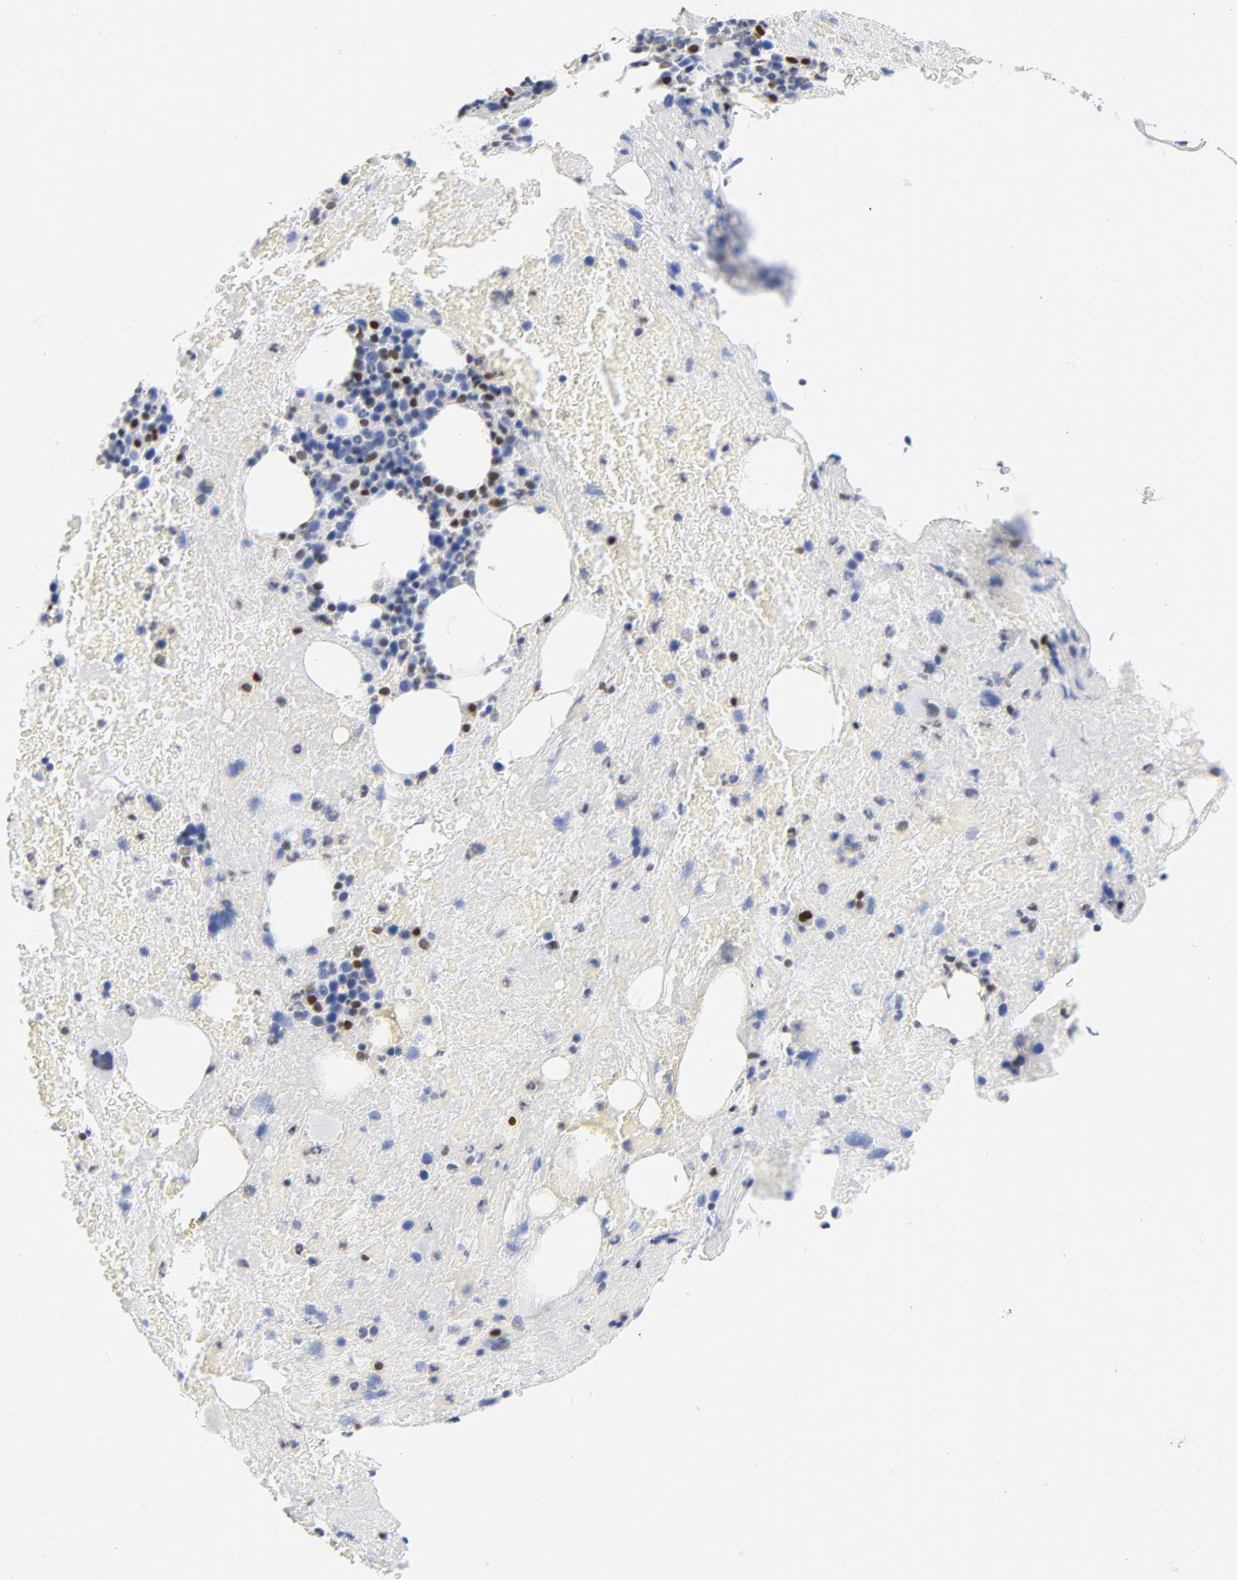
{"staining": {"intensity": "strong", "quantity": "<25%", "location": "nuclear"}, "tissue": "bone marrow", "cell_type": "Hematopoietic cells", "image_type": "normal", "snomed": [{"axis": "morphology", "description": "Normal tissue, NOS"}, {"axis": "topography", "description": "Bone marrow"}], "caption": "This is a photomicrograph of IHC staining of benign bone marrow, which shows strong staining in the nuclear of hematopoietic cells.", "gene": "CDKN1B", "patient": {"sex": "male", "age": 76}}